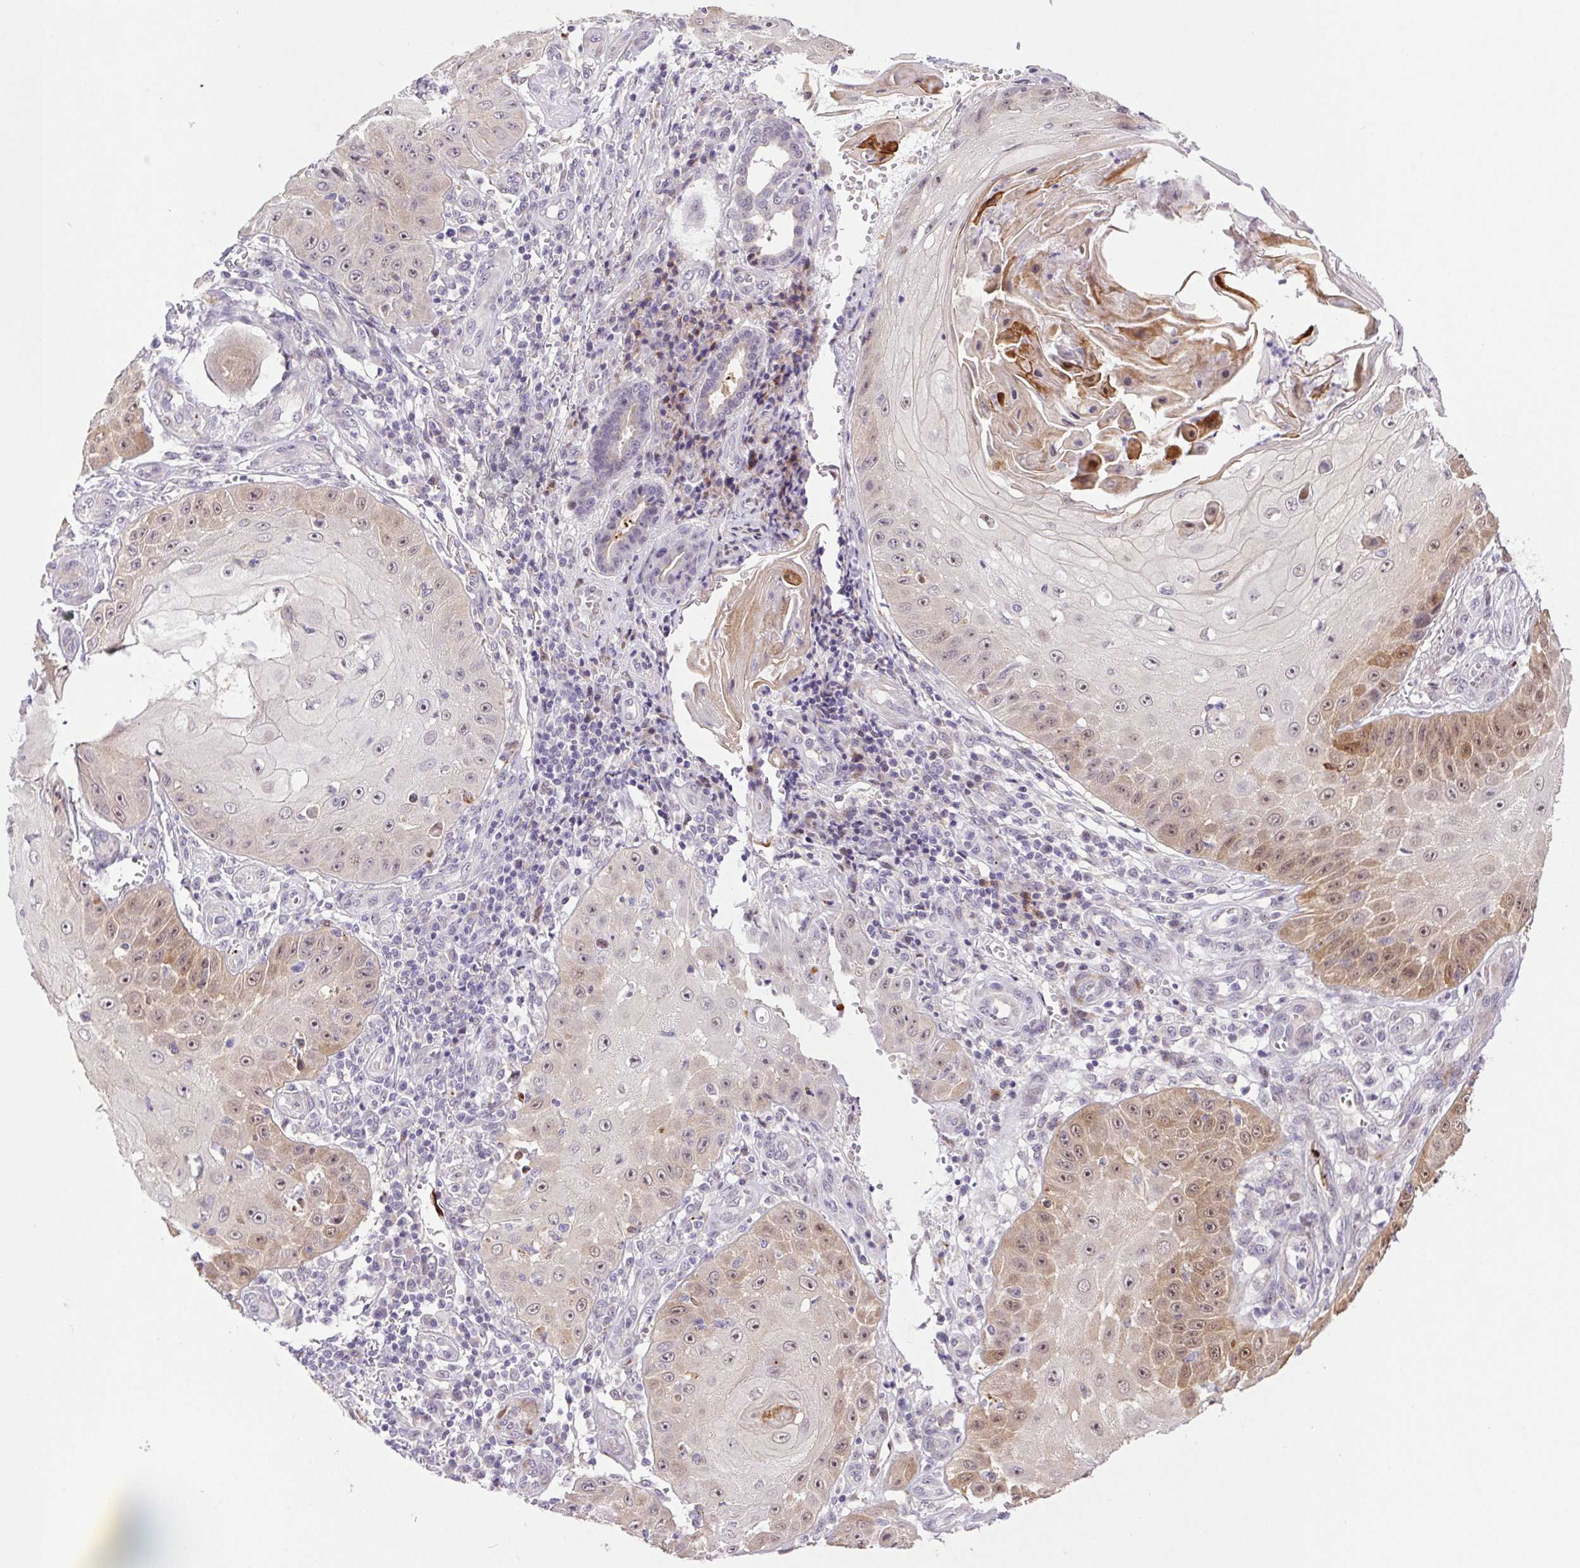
{"staining": {"intensity": "weak", "quantity": "25%-75%", "location": "cytoplasmic/membranous,nuclear"}, "tissue": "skin cancer", "cell_type": "Tumor cells", "image_type": "cancer", "snomed": [{"axis": "morphology", "description": "Squamous cell carcinoma, NOS"}, {"axis": "topography", "description": "Skin"}], "caption": "Immunohistochemistry (IHC) of human squamous cell carcinoma (skin) shows low levels of weak cytoplasmic/membranous and nuclear staining in about 25%-75% of tumor cells. (DAB (3,3'-diaminobenzidine) IHC with brightfield microscopy, high magnification).", "gene": "LRRTM1", "patient": {"sex": "male", "age": 70}}